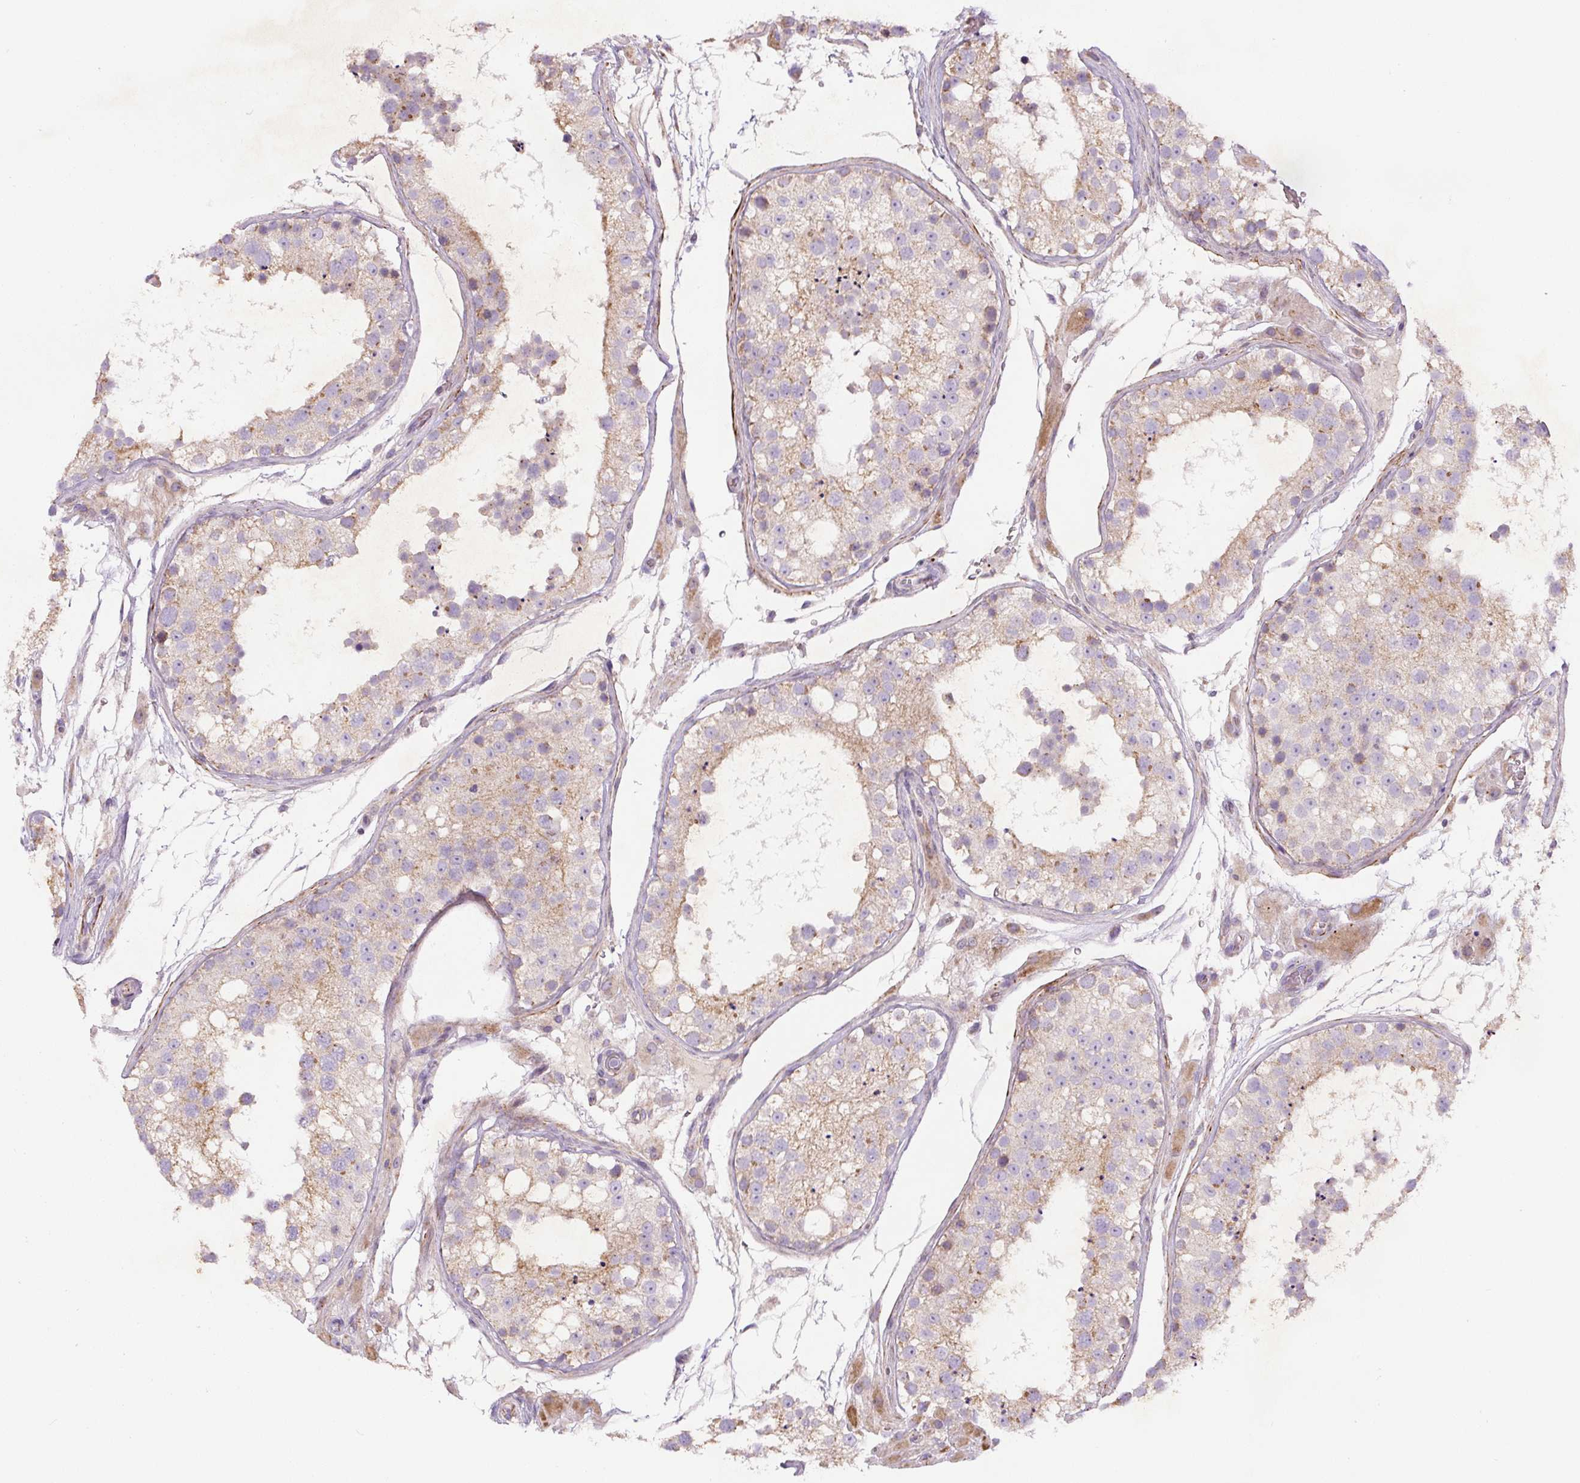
{"staining": {"intensity": "weak", "quantity": "25%-75%", "location": "cytoplasmic/membranous"}, "tissue": "testis", "cell_type": "Cells in seminiferous ducts", "image_type": "normal", "snomed": [{"axis": "morphology", "description": "Normal tissue, NOS"}, {"axis": "topography", "description": "Testis"}], "caption": "Immunohistochemistry (DAB (3,3'-diaminobenzidine)) staining of normal testis demonstrates weak cytoplasmic/membranous protein expression in about 25%-75% of cells in seminiferous ducts.", "gene": "CCNI2", "patient": {"sex": "male", "age": 26}}